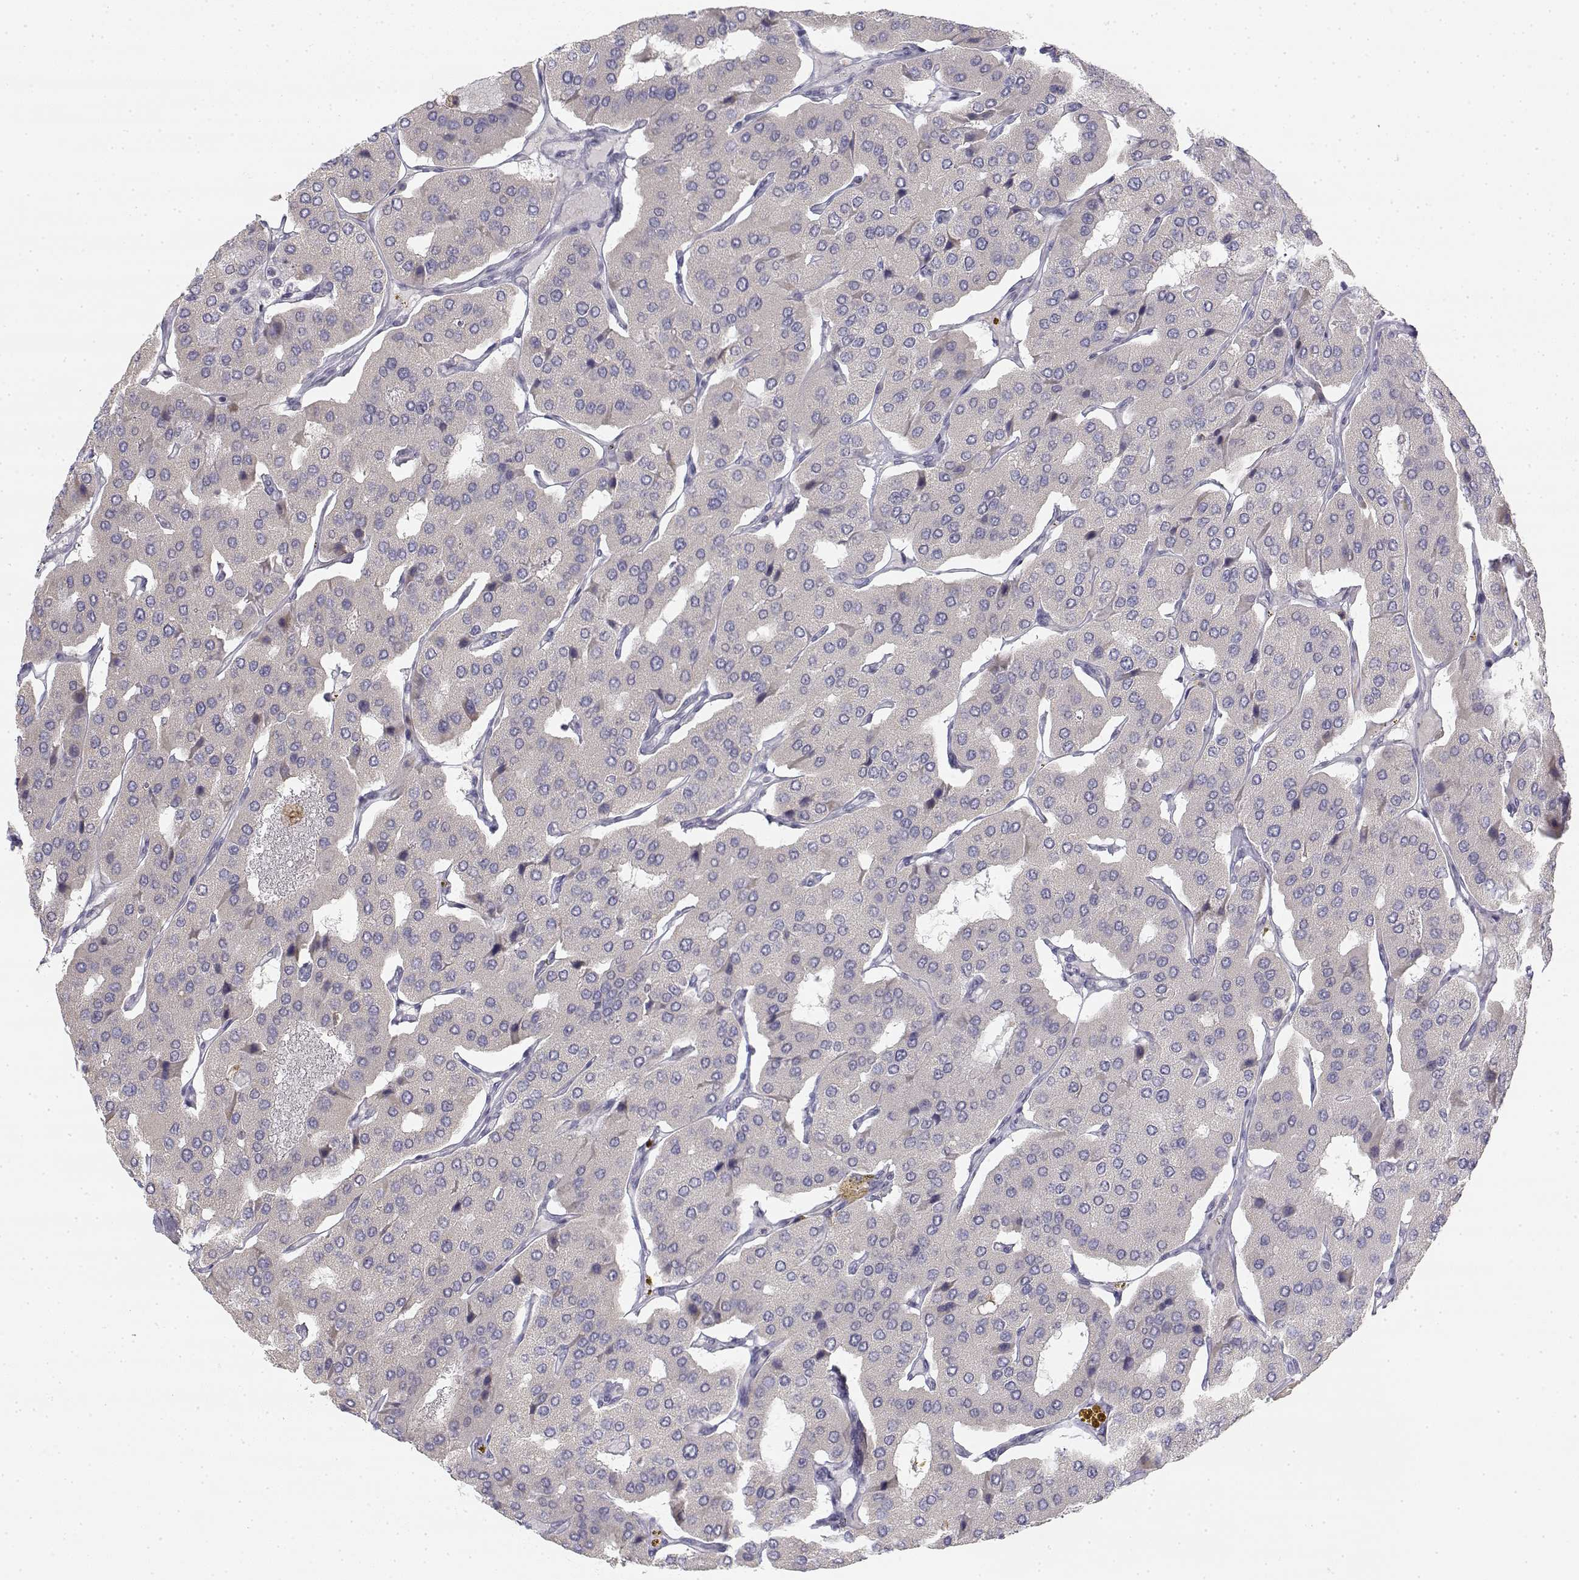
{"staining": {"intensity": "negative", "quantity": "none", "location": "none"}, "tissue": "parathyroid gland", "cell_type": "Glandular cells", "image_type": "normal", "snomed": [{"axis": "morphology", "description": "Normal tissue, NOS"}, {"axis": "morphology", "description": "Adenoma, NOS"}, {"axis": "topography", "description": "Parathyroid gland"}], "caption": "The histopathology image displays no significant staining in glandular cells of parathyroid gland. (IHC, brightfield microscopy, high magnification).", "gene": "GLIPR1L2", "patient": {"sex": "female", "age": 86}}